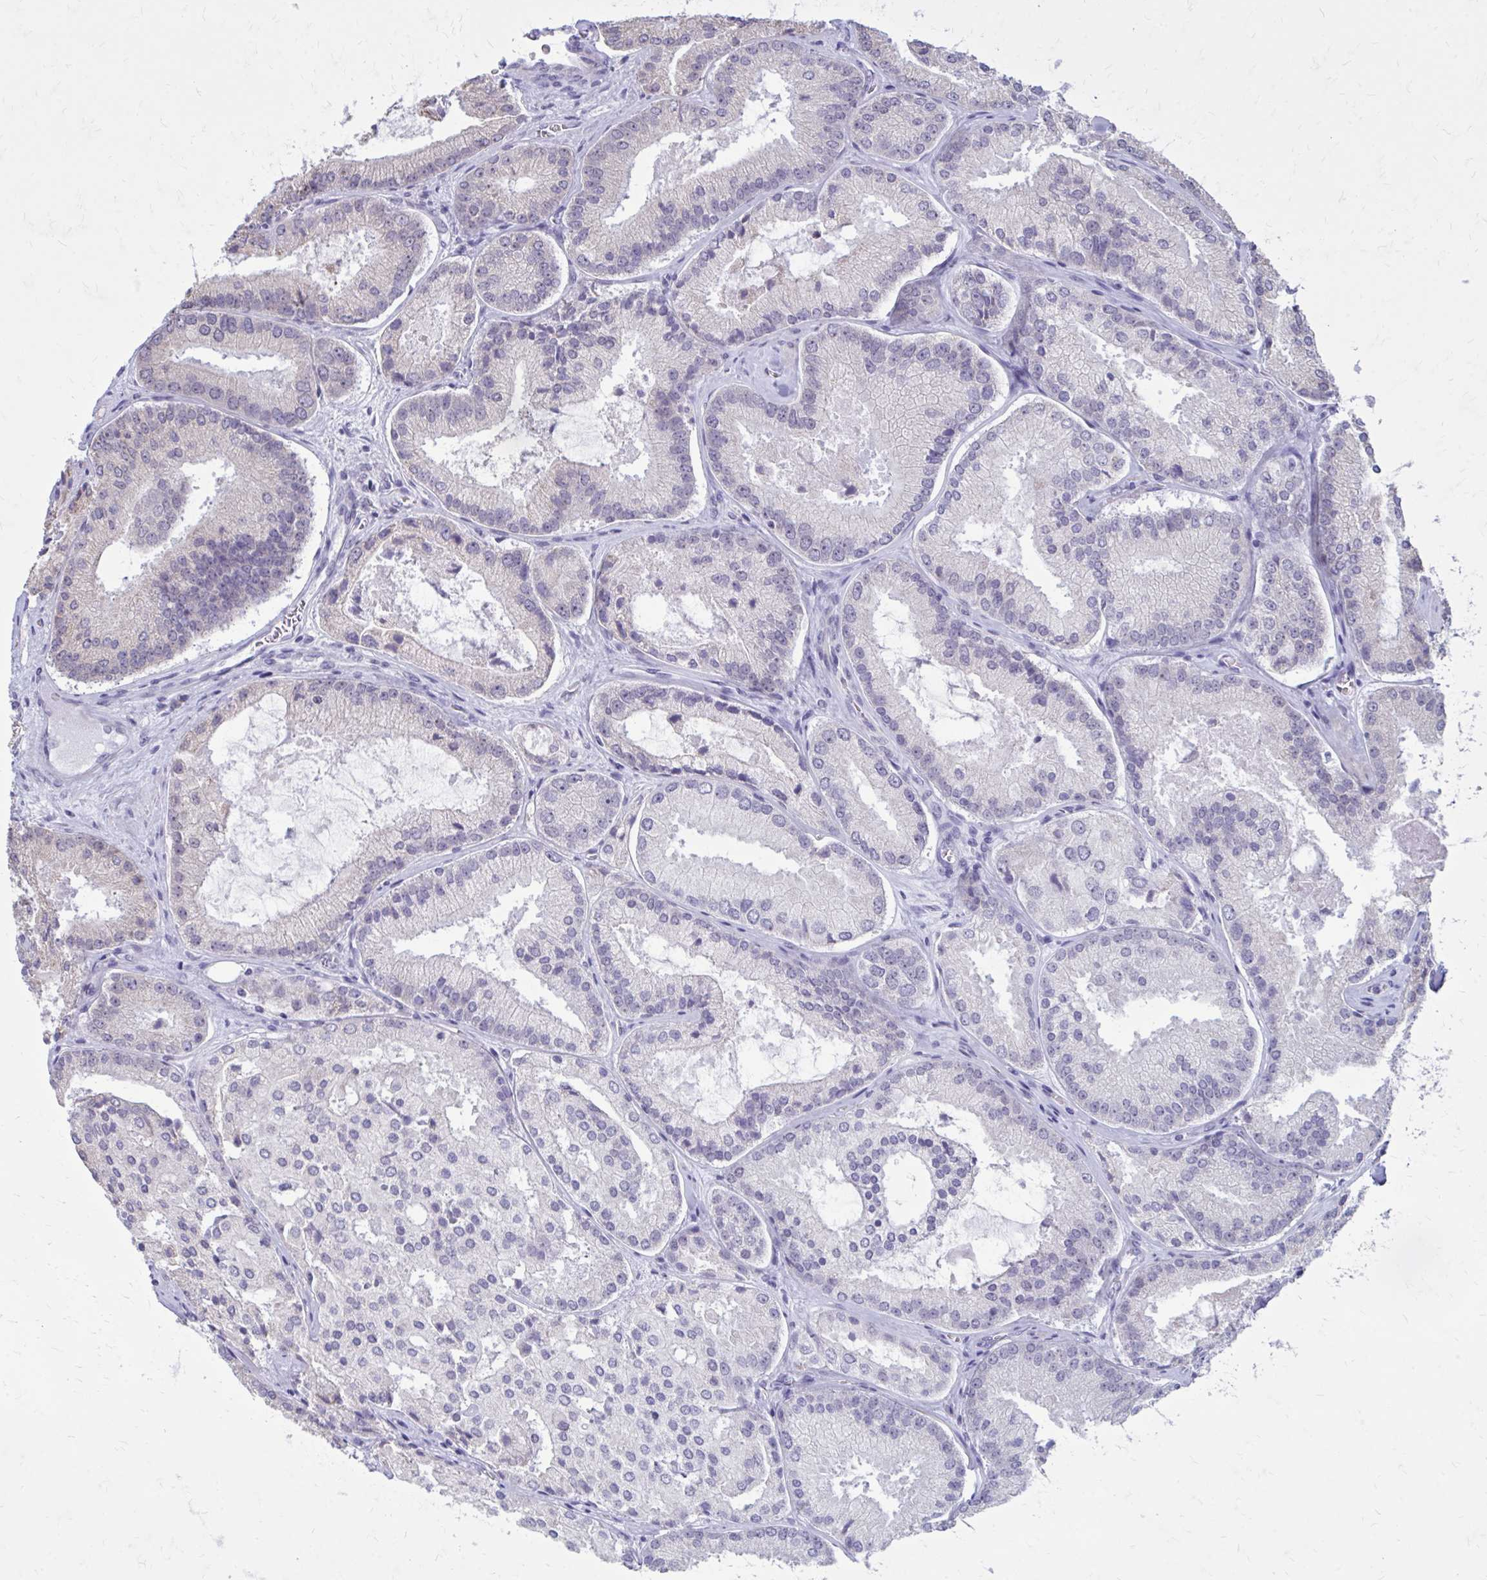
{"staining": {"intensity": "negative", "quantity": "none", "location": "none"}, "tissue": "prostate cancer", "cell_type": "Tumor cells", "image_type": "cancer", "snomed": [{"axis": "morphology", "description": "Adenocarcinoma, High grade"}, {"axis": "topography", "description": "Prostate"}], "caption": "Immunohistochemistry of human prostate high-grade adenocarcinoma demonstrates no expression in tumor cells. Brightfield microscopy of immunohistochemistry stained with DAB (brown) and hematoxylin (blue), captured at high magnification.", "gene": "PROSER1", "patient": {"sex": "male", "age": 73}}